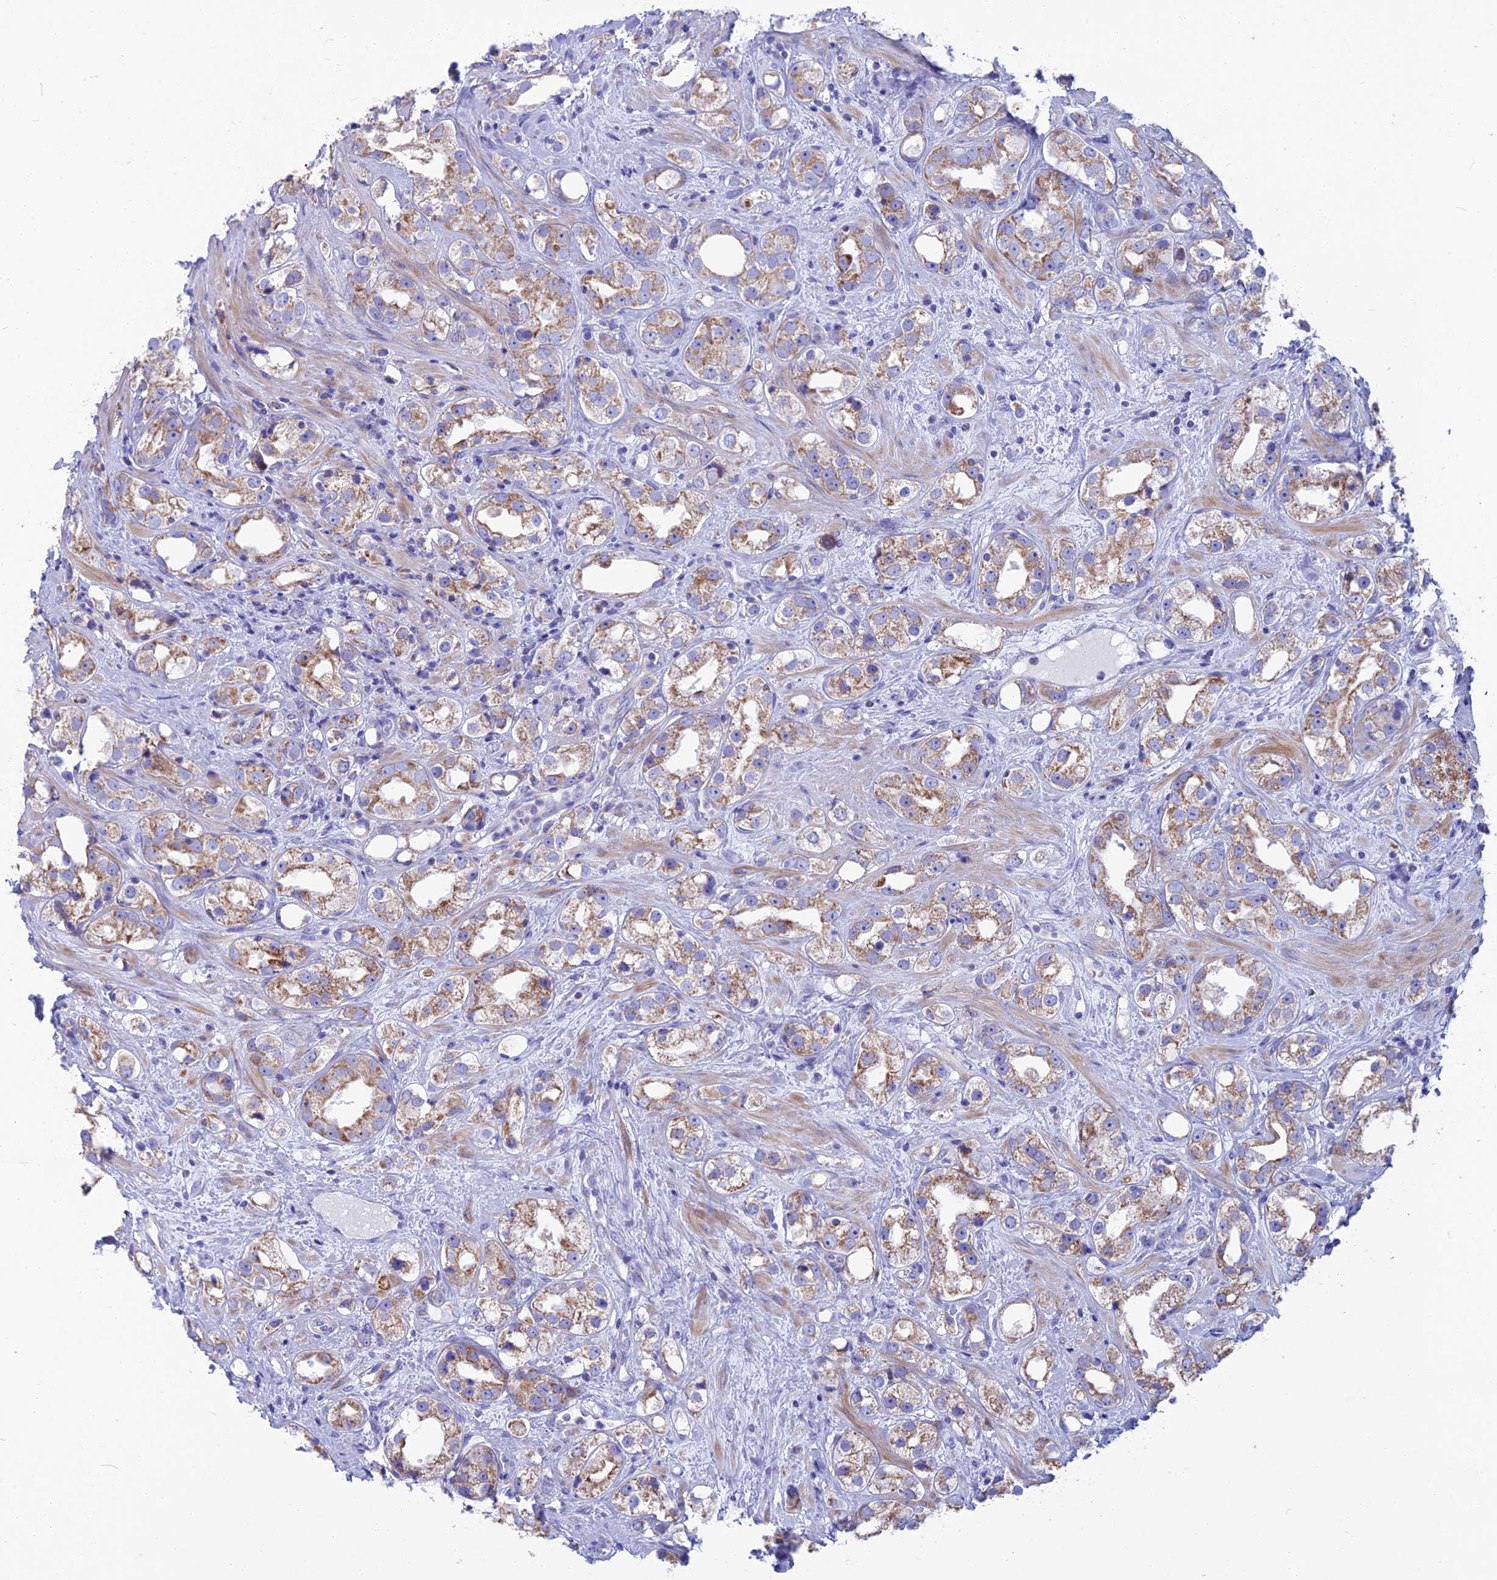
{"staining": {"intensity": "moderate", "quantity": ">75%", "location": "cytoplasmic/membranous"}, "tissue": "prostate cancer", "cell_type": "Tumor cells", "image_type": "cancer", "snomed": [{"axis": "morphology", "description": "Adenocarcinoma, NOS"}, {"axis": "topography", "description": "Prostate"}], "caption": "This is an image of immunohistochemistry staining of prostate adenocarcinoma, which shows moderate expression in the cytoplasmic/membranous of tumor cells.", "gene": "CS", "patient": {"sex": "male", "age": 79}}